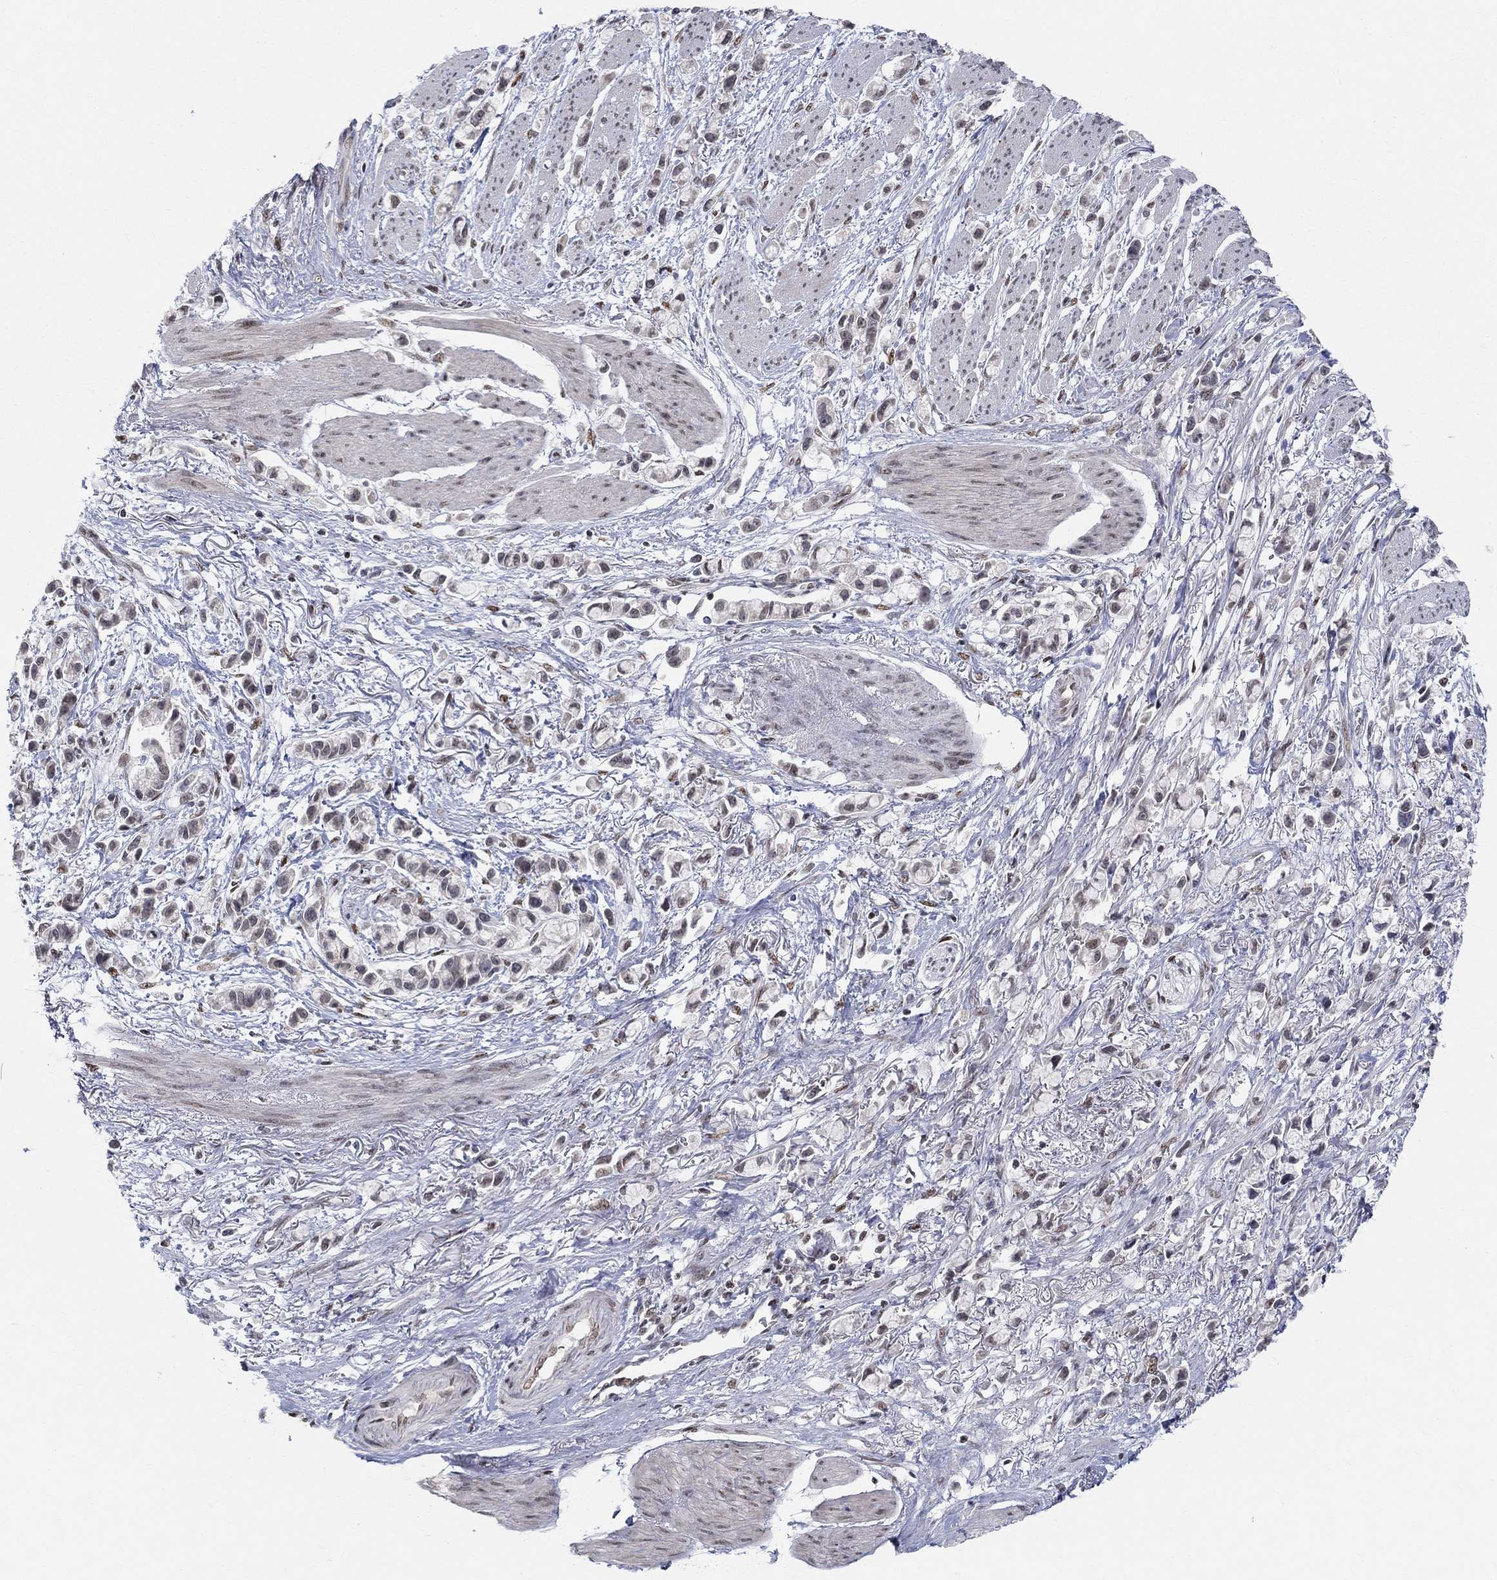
{"staining": {"intensity": "moderate", "quantity": "<25%", "location": "nuclear"}, "tissue": "stomach cancer", "cell_type": "Tumor cells", "image_type": "cancer", "snomed": [{"axis": "morphology", "description": "Adenocarcinoma, NOS"}, {"axis": "topography", "description": "Stomach"}], "caption": "Immunohistochemical staining of human adenocarcinoma (stomach) reveals low levels of moderate nuclear expression in about <25% of tumor cells. The protein of interest is stained brown, and the nuclei are stained in blue (DAB (3,3'-diaminobenzidine) IHC with brightfield microscopy, high magnification).", "gene": "KLF12", "patient": {"sex": "female", "age": 81}}